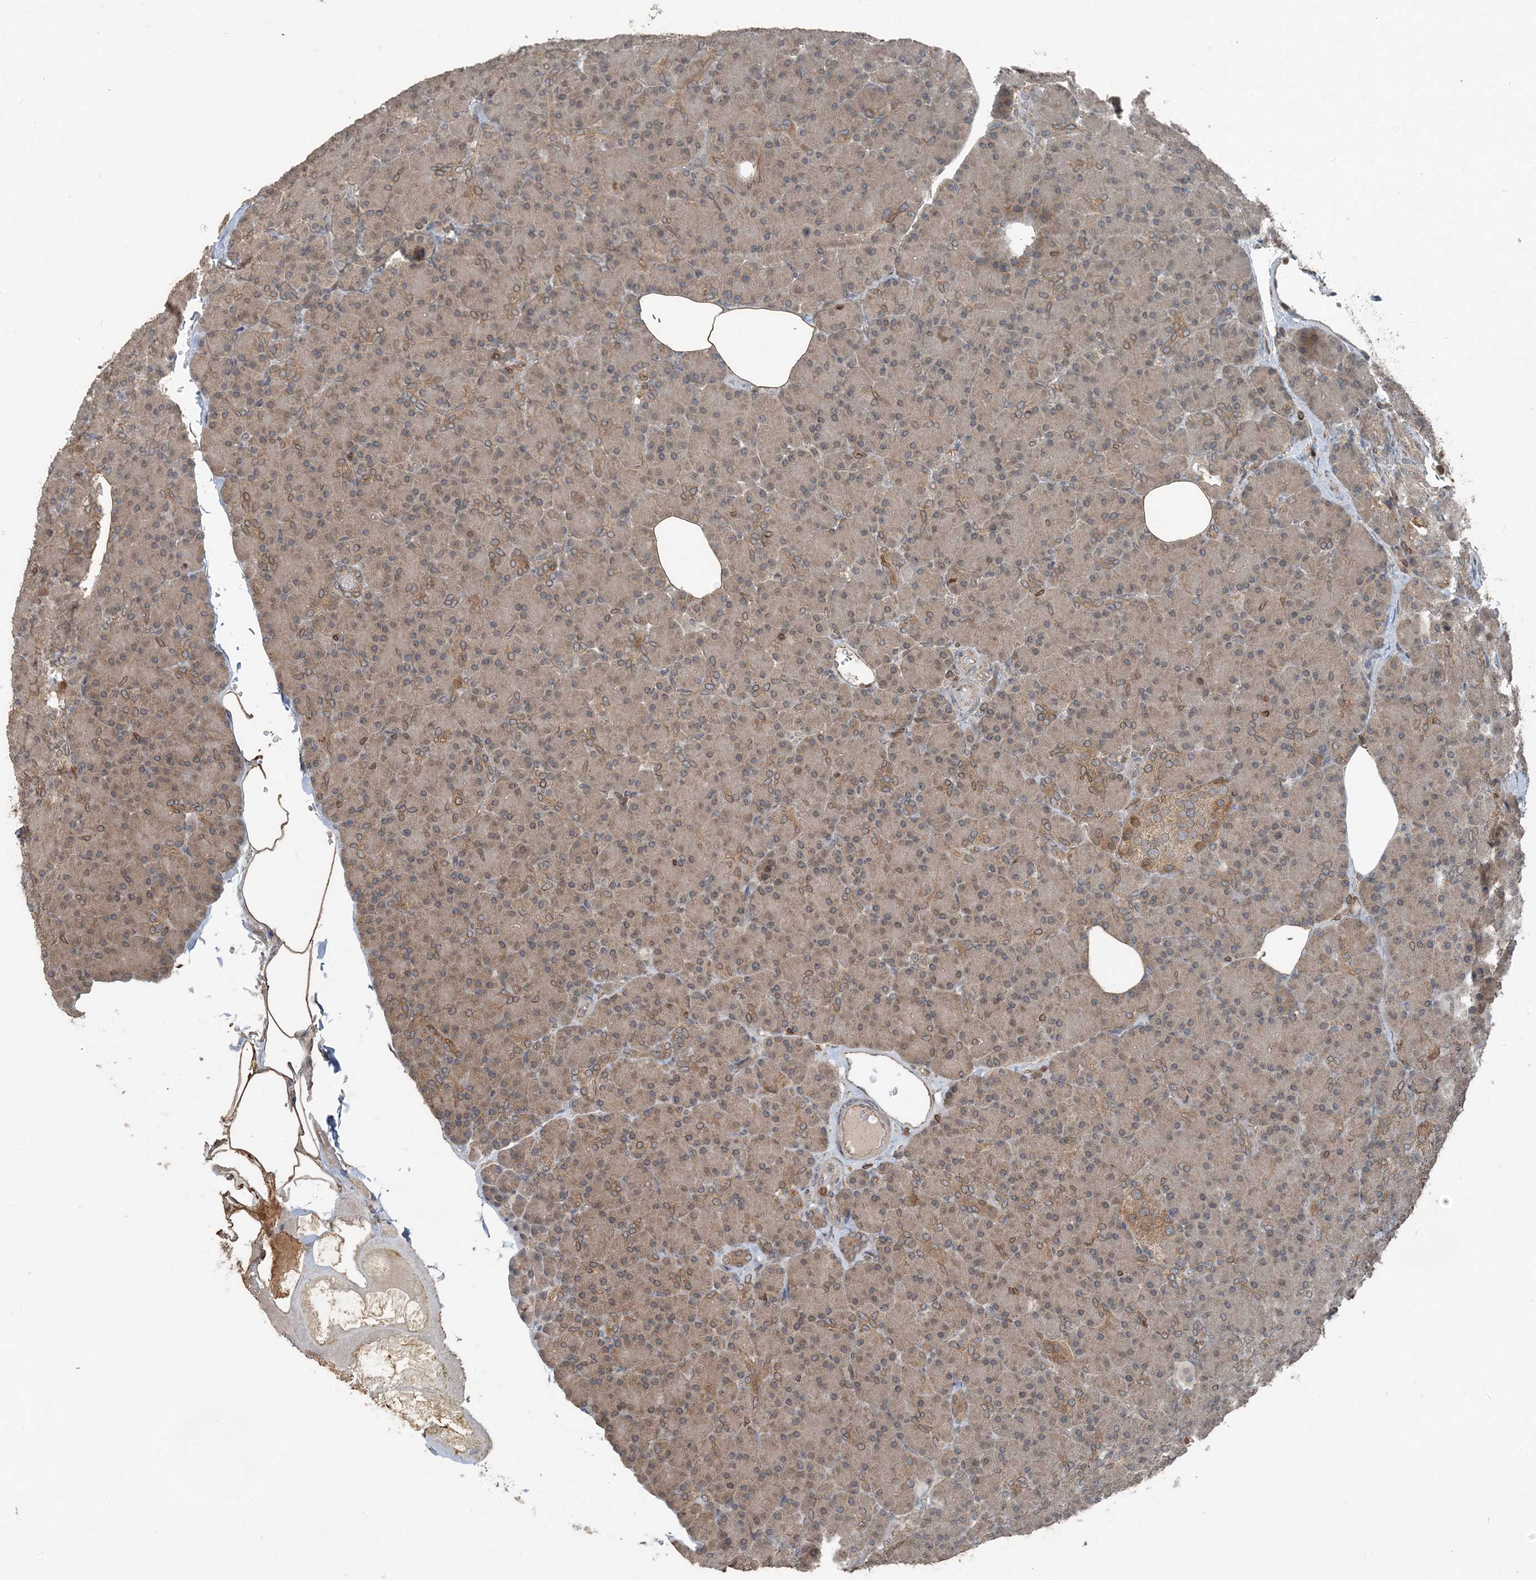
{"staining": {"intensity": "moderate", "quantity": "25%-75%", "location": "cytoplasmic/membranous,nuclear"}, "tissue": "pancreas", "cell_type": "Exocrine glandular cells", "image_type": "normal", "snomed": [{"axis": "morphology", "description": "Normal tissue, NOS"}, {"axis": "topography", "description": "Pancreas"}], "caption": "Immunohistochemical staining of normal human pancreas shows medium levels of moderate cytoplasmic/membranous,nuclear expression in approximately 25%-75% of exocrine glandular cells. The protein of interest is stained brown, and the nuclei are stained in blue (DAB (3,3'-diaminobenzidine) IHC with brightfield microscopy, high magnification).", "gene": "ZFAND2B", "patient": {"sex": "female", "age": 43}}